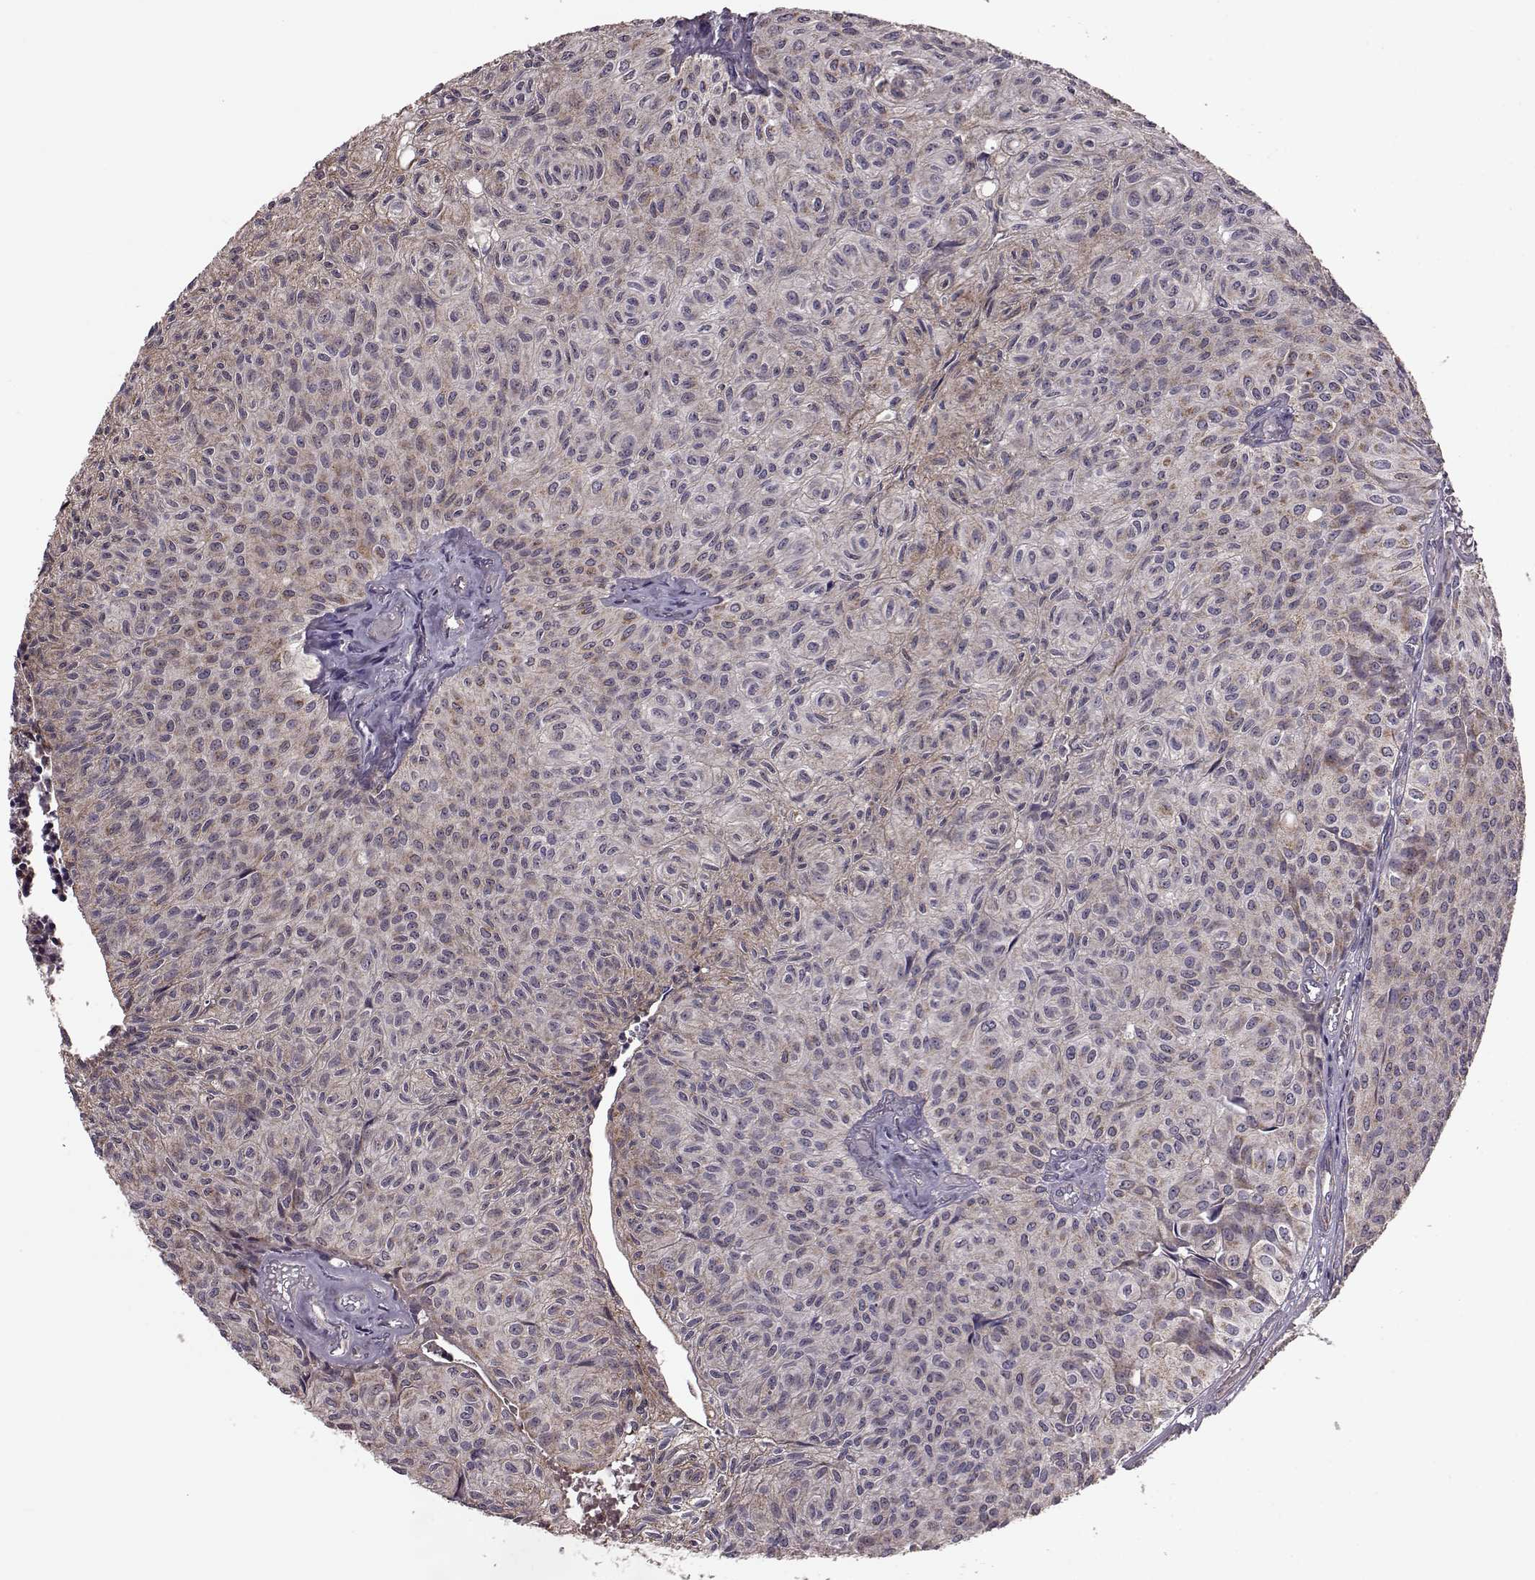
{"staining": {"intensity": "weak", "quantity": "25%-75%", "location": "cytoplasmic/membranous"}, "tissue": "urothelial cancer", "cell_type": "Tumor cells", "image_type": "cancer", "snomed": [{"axis": "morphology", "description": "Urothelial carcinoma, Low grade"}, {"axis": "topography", "description": "Urinary bladder"}], "caption": "Urothelial carcinoma (low-grade) stained with a brown dye demonstrates weak cytoplasmic/membranous positive staining in about 25%-75% of tumor cells.", "gene": "PUDP", "patient": {"sex": "male", "age": 89}}